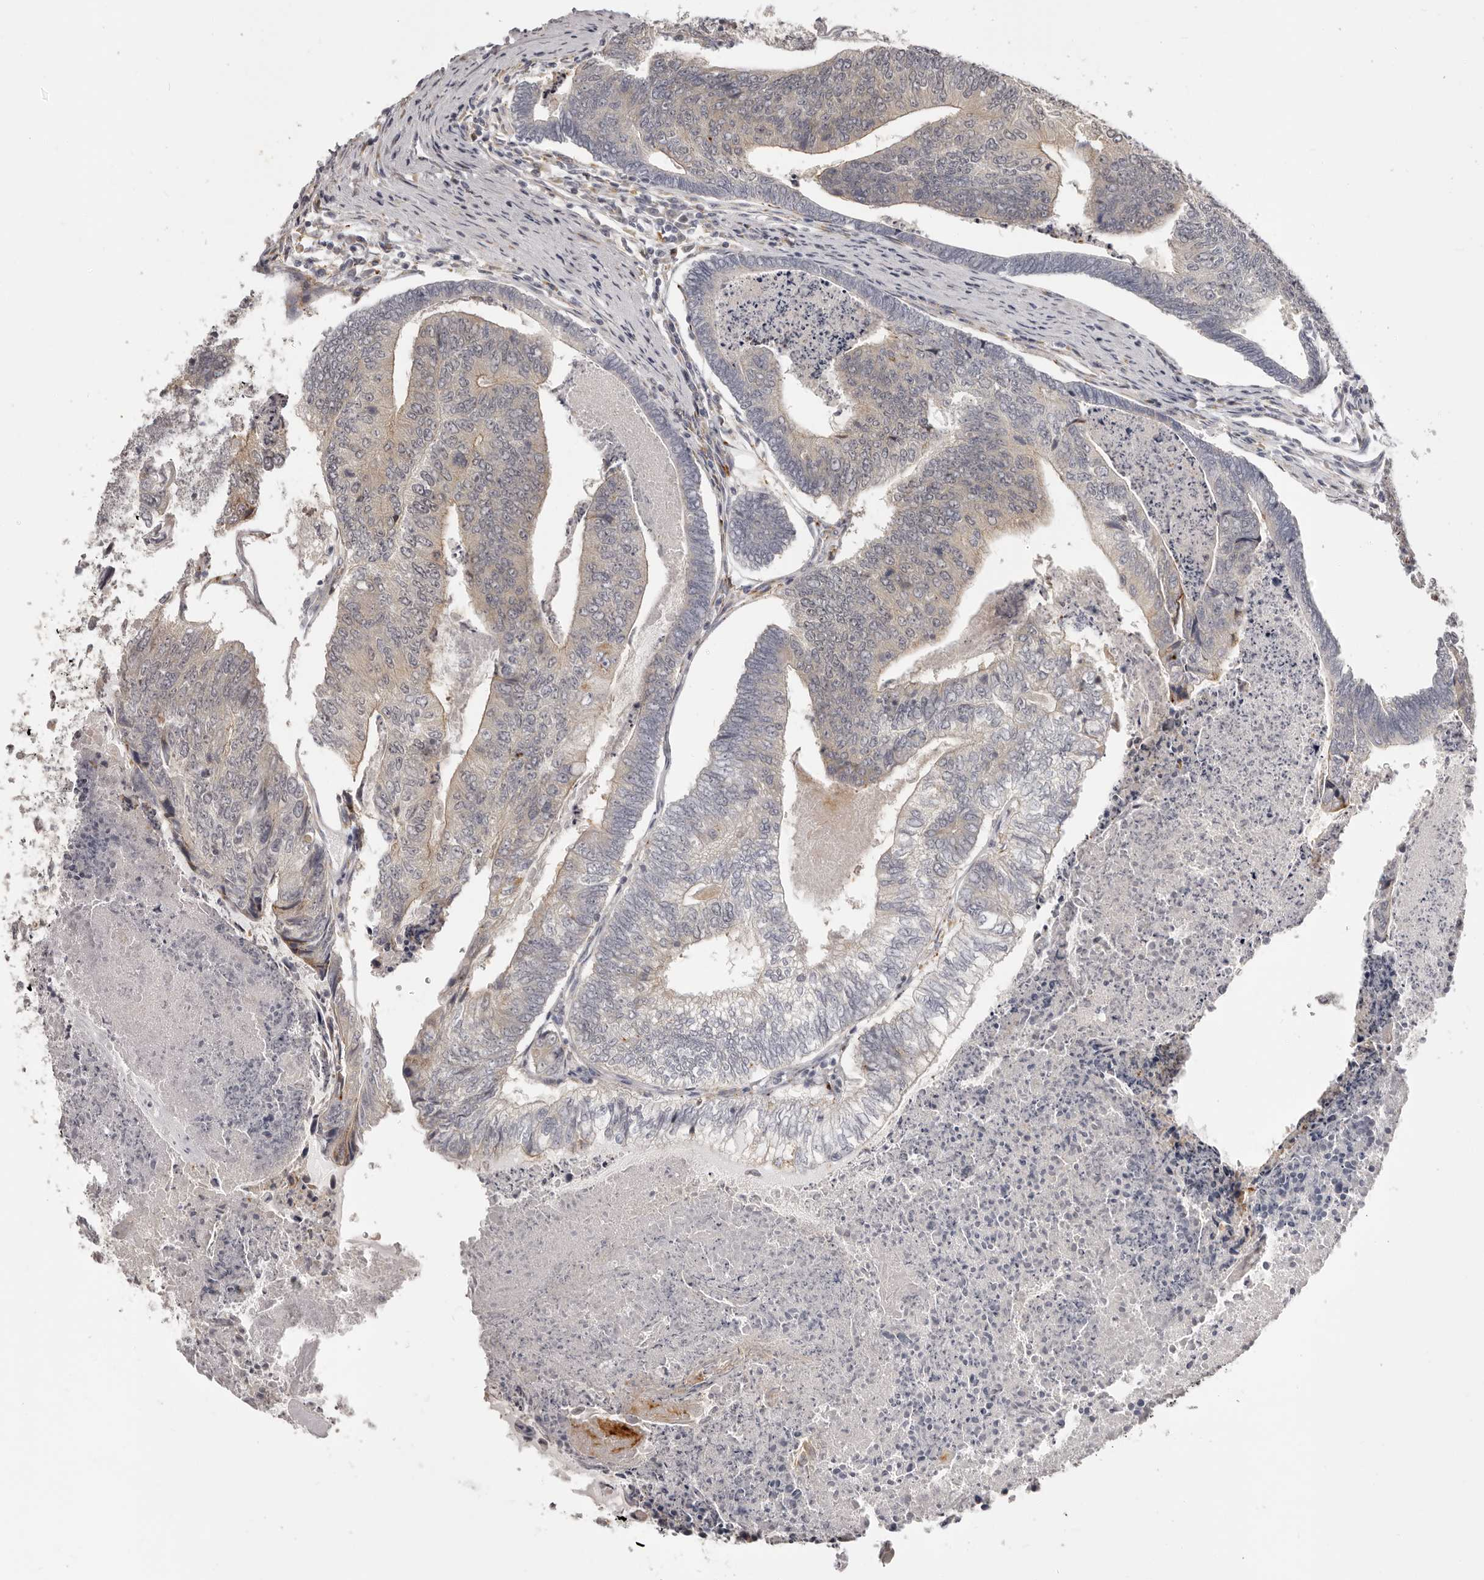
{"staining": {"intensity": "weak", "quantity": "<25%", "location": "cytoplasmic/membranous"}, "tissue": "colorectal cancer", "cell_type": "Tumor cells", "image_type": "cancer", "snomed": [{"axis": "morphology", "description": "Adenocarcinoma, NOS"}, {"axis": "topography", "description": "Colon"}], "caption": "Tumor cells are negative for protein expression in human colorectal adenocarcinoma. (DAB immunohistochemistry, high magnification).", "gene": "OTUD3", "patient": {"sex": "female", "age": 67}}